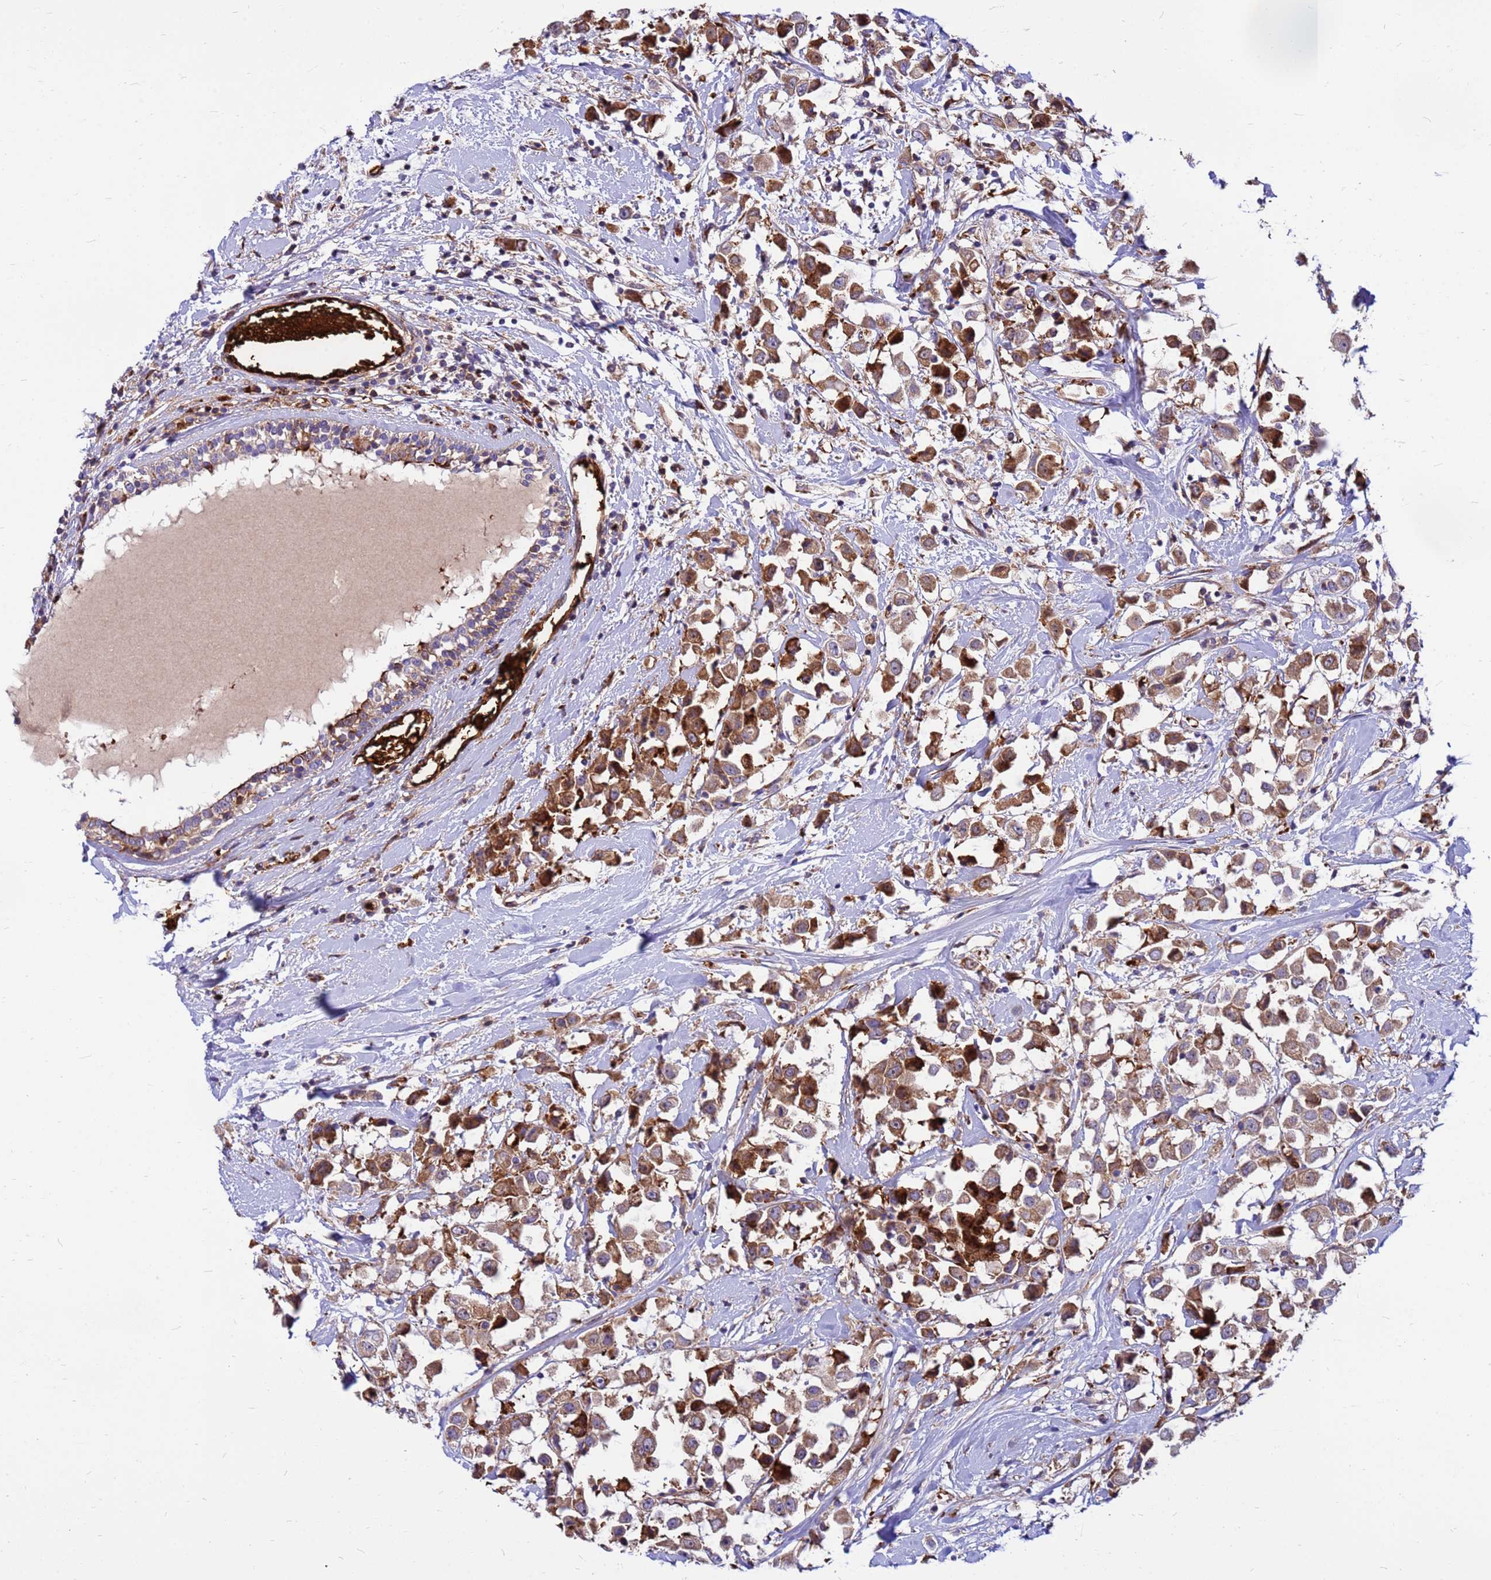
{"staining": {"intensity": "moderate", "quantity": ">75%", "location": "cytoplasmic/membranous"}, "tissue": "breast cancer", "cell_type": "Tumor cells", "image_type": "cancer", "snomed": [{"axis": "morphology", "description": "Duct carcinoma"}, {"axis": "topography", "description": "Breast"}], "caption": "Invasive ductal carcinoma (breast) tissue reveals moderate cytoplasmic/membranous staining in about >75% of tumor cells, visualized by immunohistochemistry. (Stains: DAB in brown, nuclei in blue, Microscopy: brightfield microscopy at high magnification).", "gene": "ZNF669", "patient": {"sex": "female", "age": 61}}